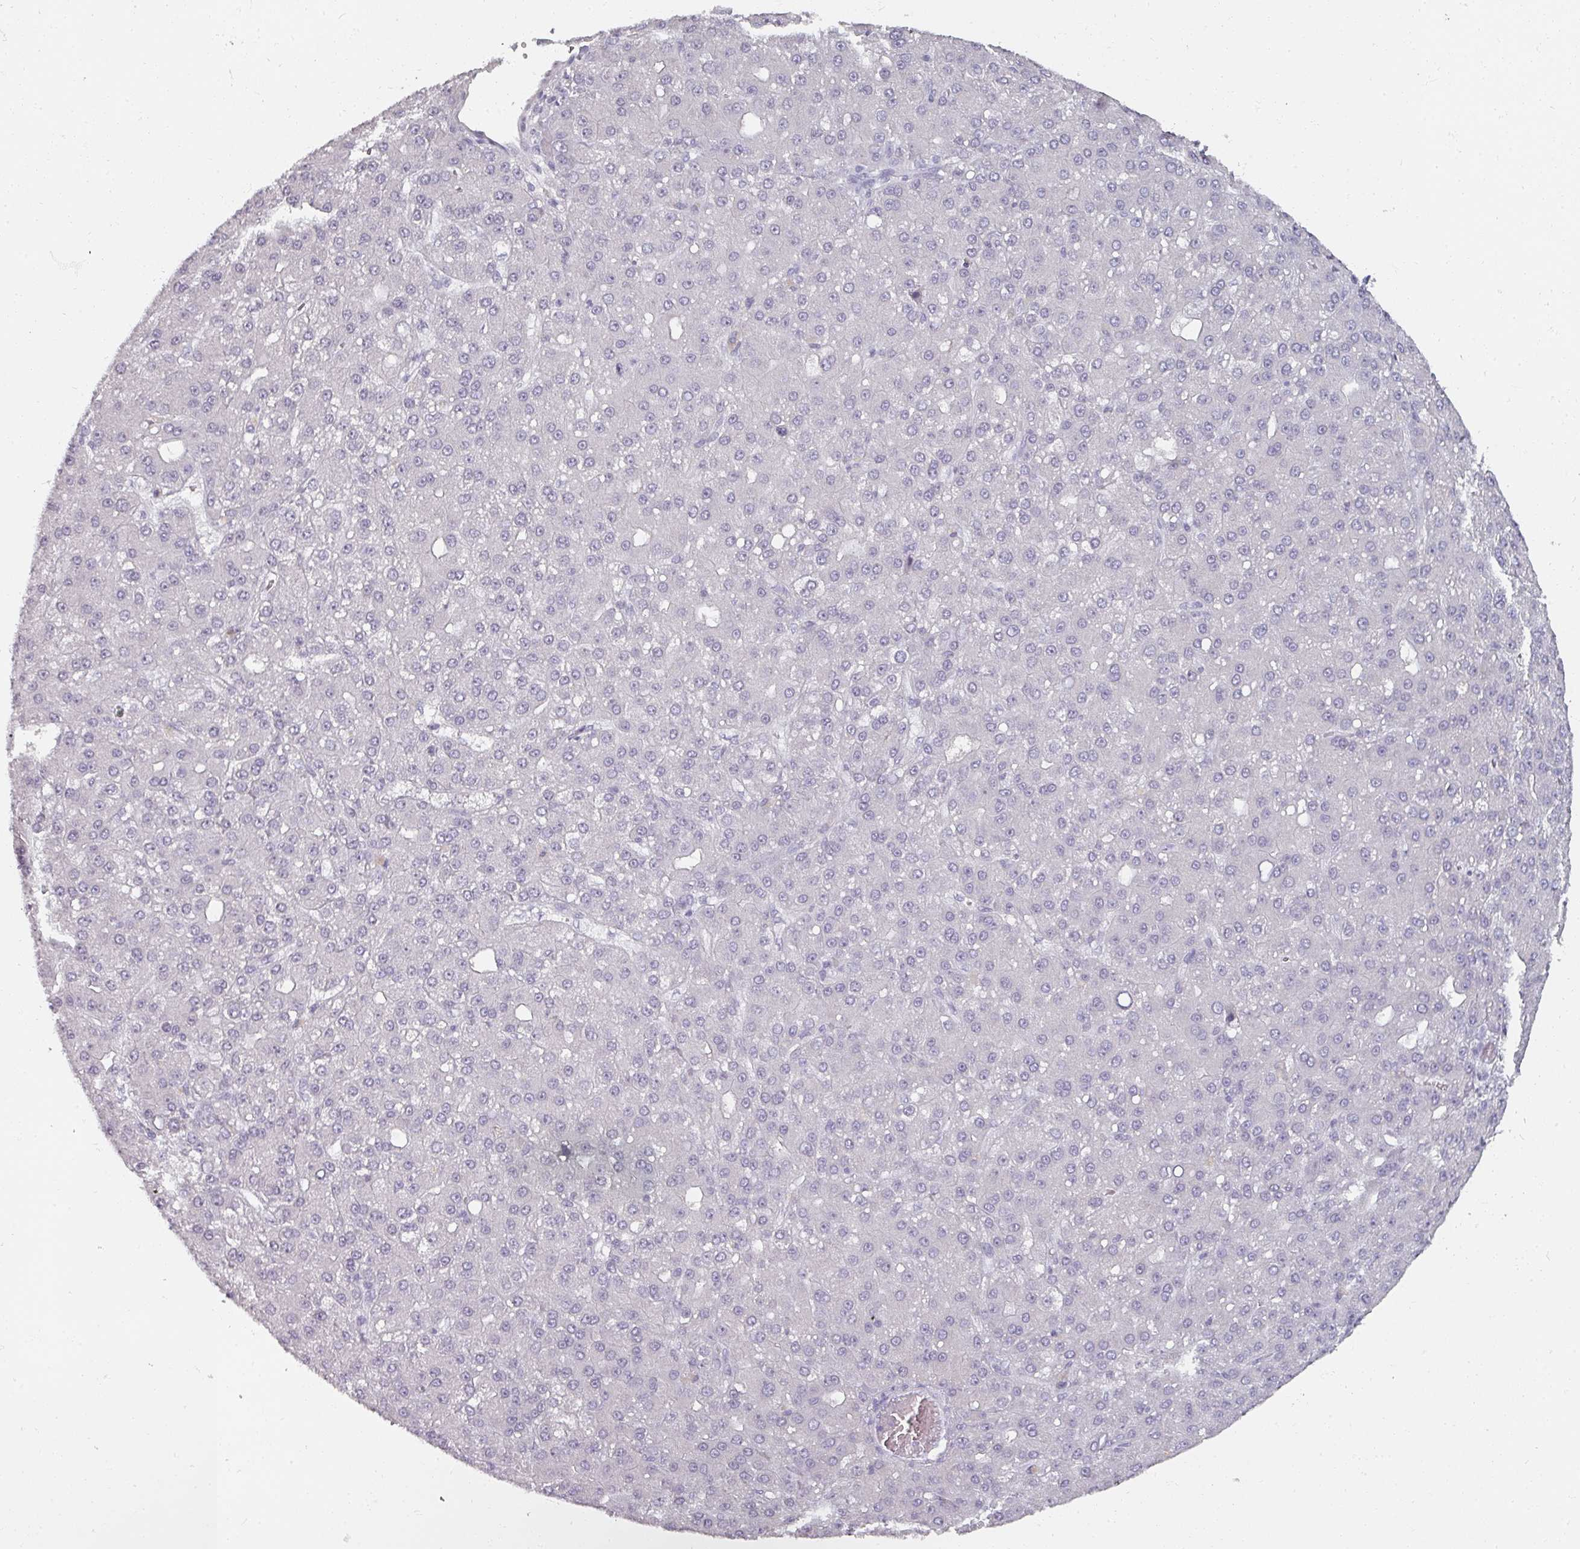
{"staining": {"intensity": "negative", "quantity": "none", "location": "none"}, "tissue": "liver cancer", "cell_type": "Tumor cells", "image_type": "cancer", "snomed": [{"axis": "morphology", "description": "Carcinoma, Hepatocellular, NOS"}, {"axis": "topography", "description": "Liver"}], "caption": "Histopathology image shows no significant protein staining in tumor cells of liver hepatocellular carcinoma. (DAB (3,3'-diaminobenzidine) immunohistochemistry (IHC), high magnification).", "gene": "REG3G", "patient": {"sex": "male", "age": 67}}